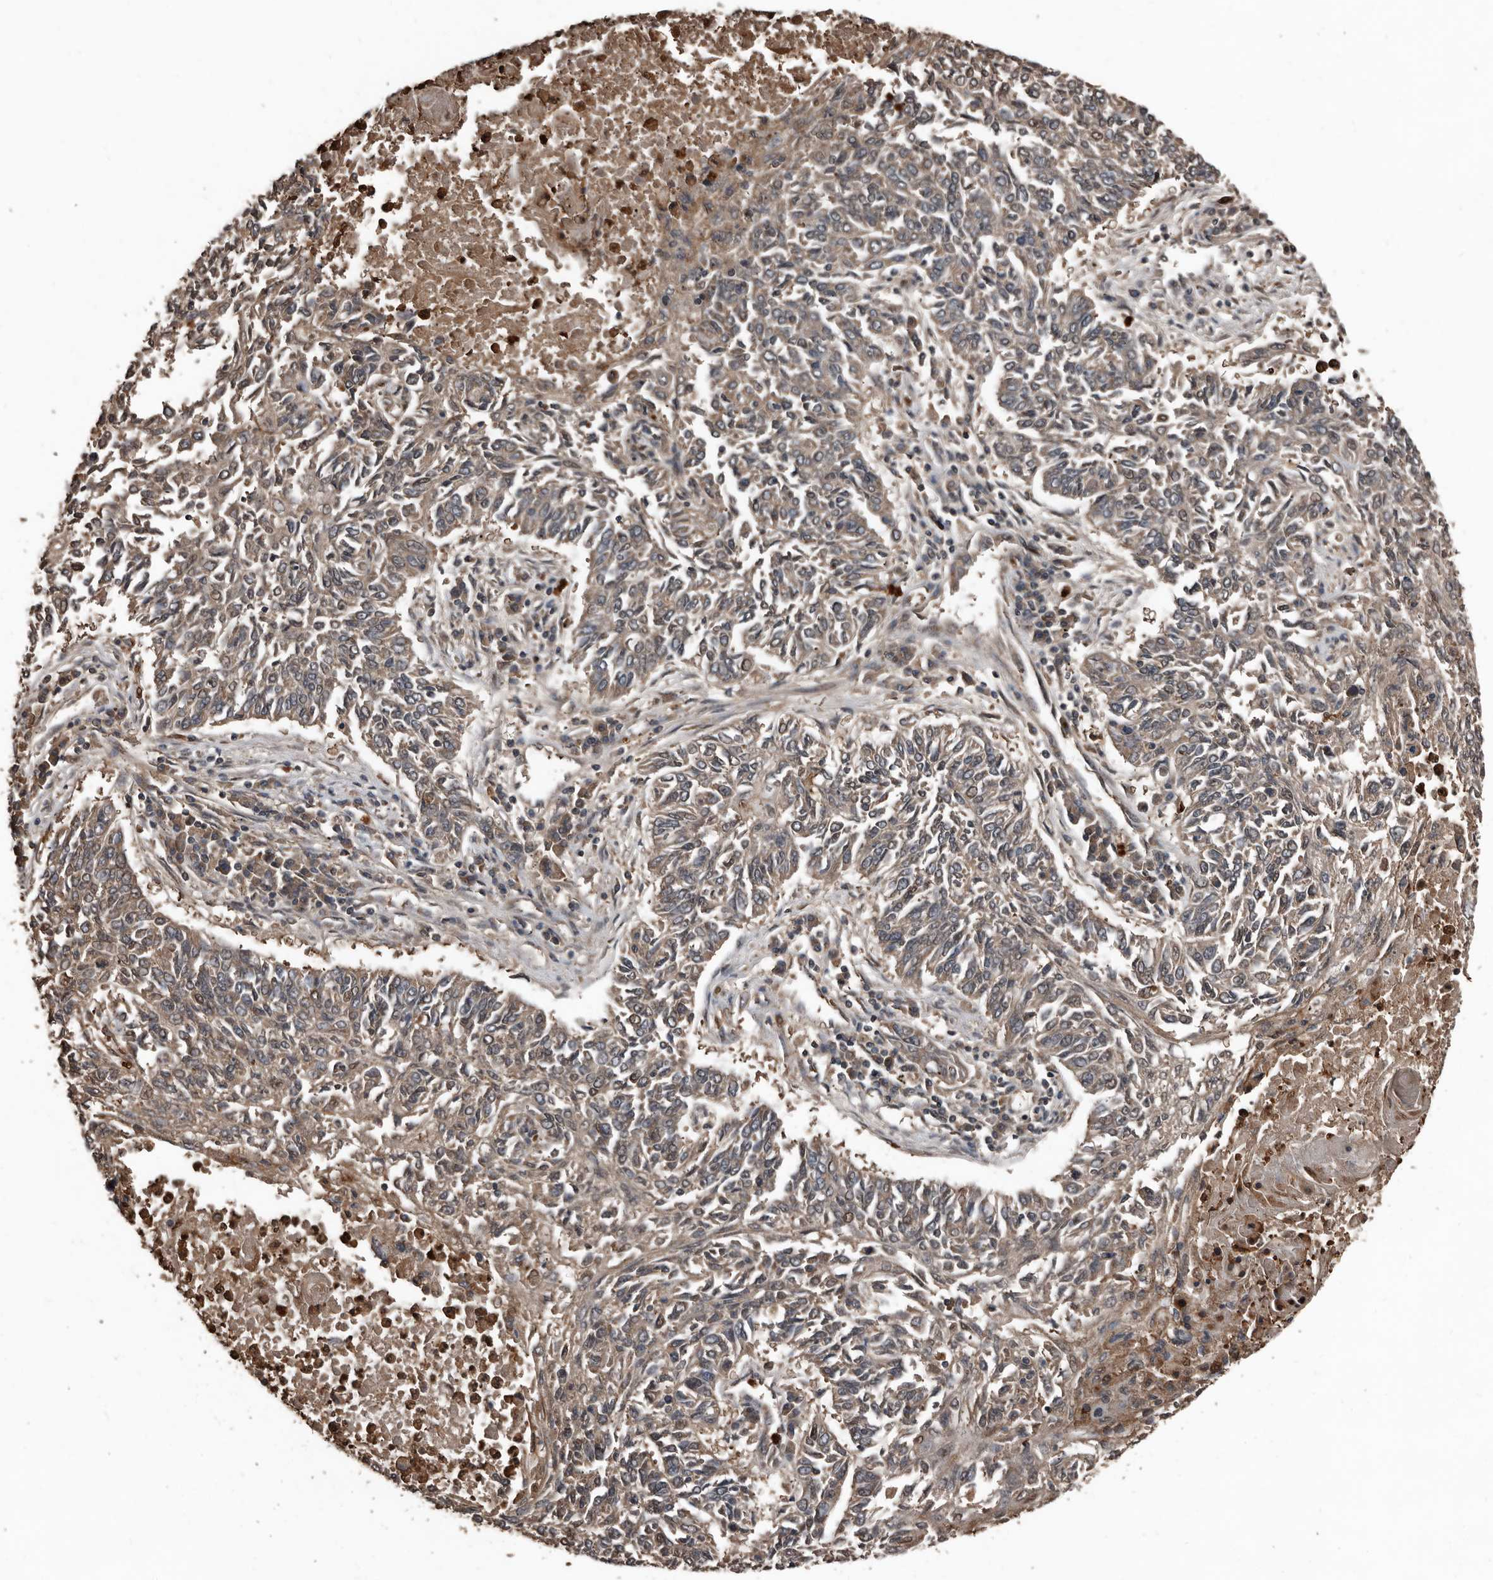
{"staining": {"intensity": "weak", "quantity": "25%-75%", "location": "cytoplasmic/membranous"}, "tissue": "lung cancer", "cell_type": "Tumor cells", "image_type": "cancer", "snomed": [{"axis": "morphology", "description": "Normal tissue, NOS"}, {"axis": "morphology", "description": "Squamous cell carcinoma, NOS"}, {"axis": "topography", "description": "Cartilage tissue"}, {"axis": "topography", "description": "Bronchus"}, {"axis": "topography", "description": "Lung"}], "caption": "A high-resolution histopathology image shows immunohistochemistry staining of lung squamous cell carcinoma, which shows weak cytoplasmic/membranous expression in about 25%-75% of tumor cells.", "gene": "FSBP", "patient": {"sex": "female", "age": 49}}